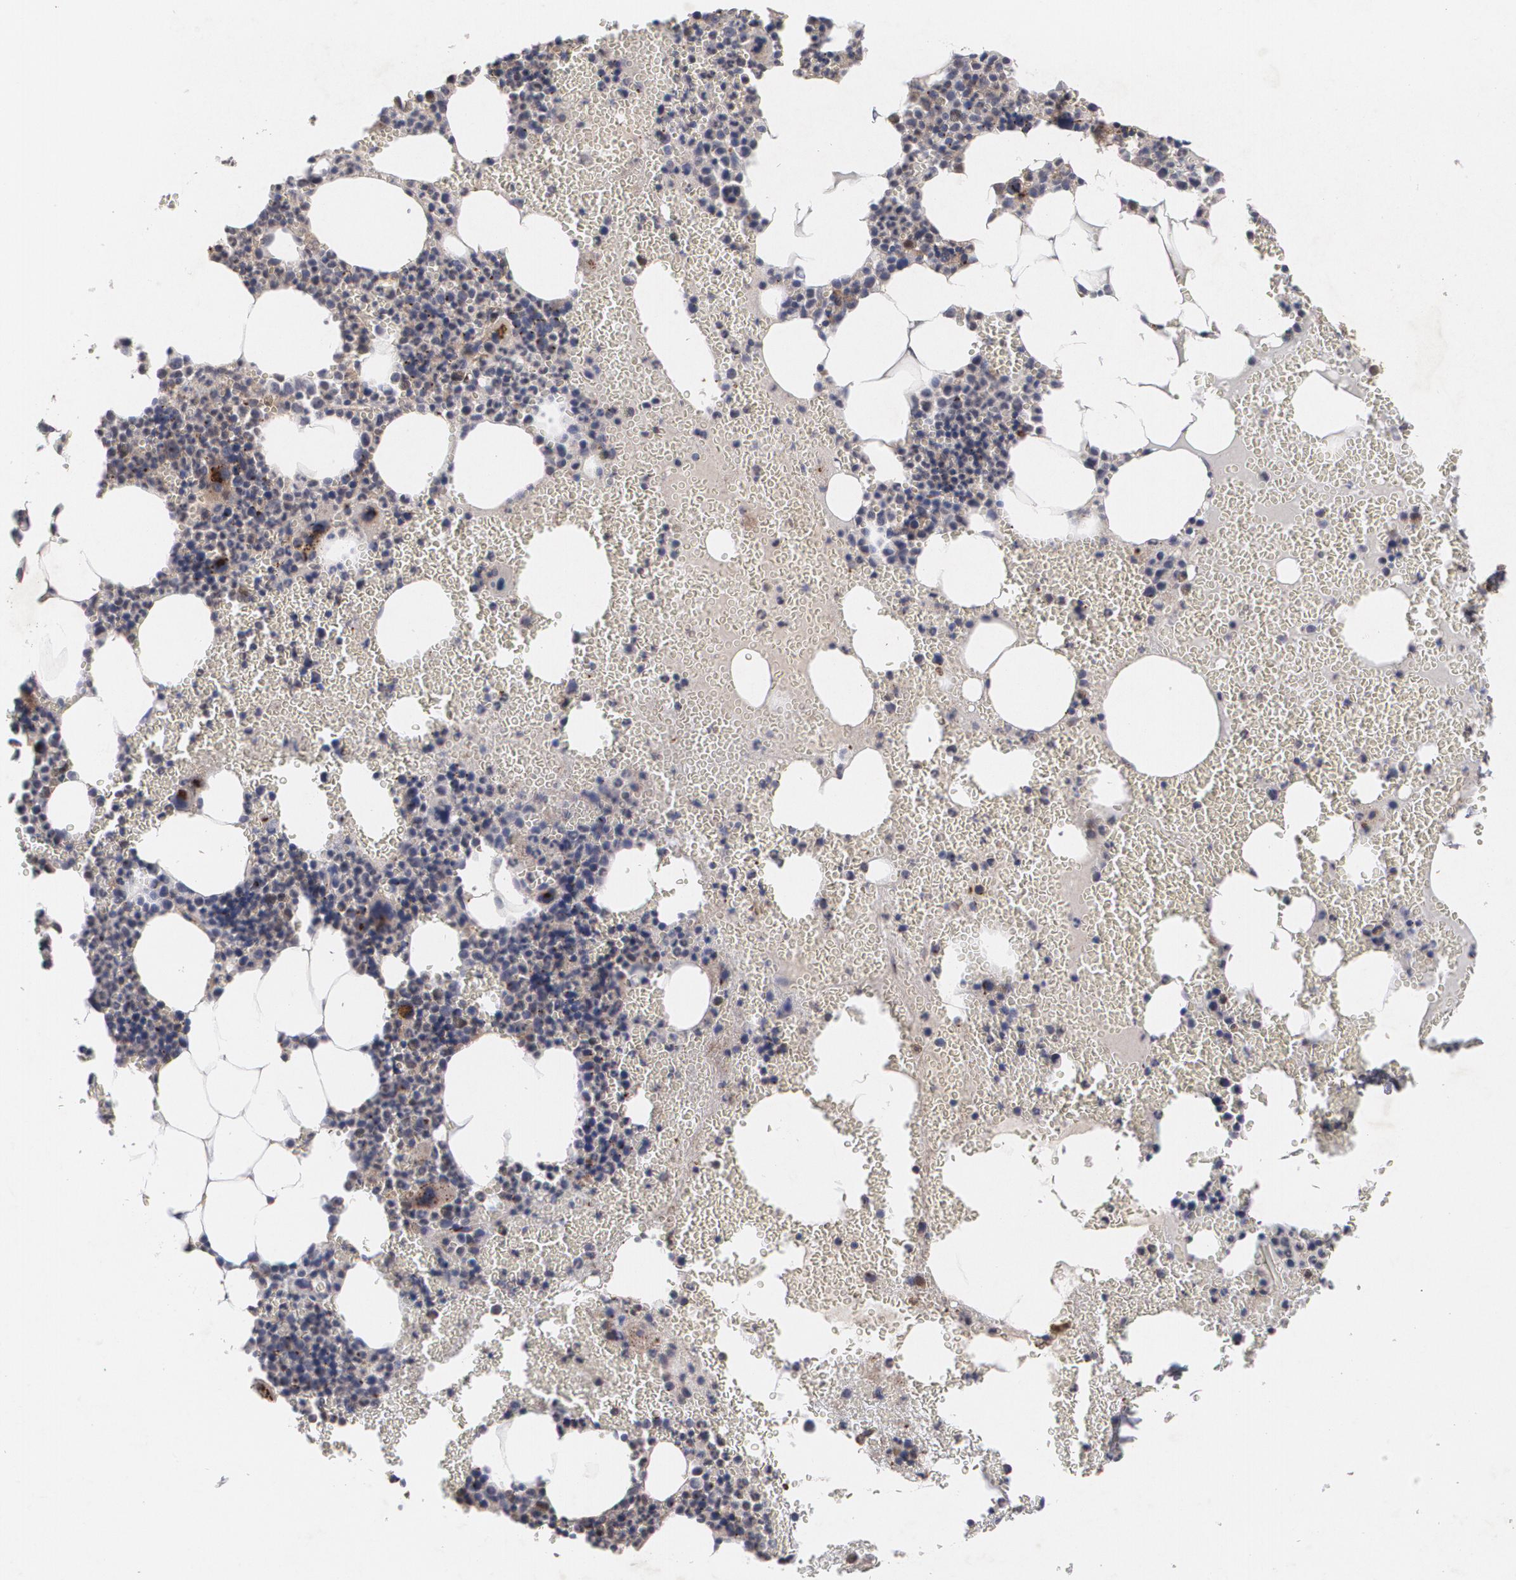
{"staining": {"intensity": "strong", "quantity": "<25%", "location": "cytoplasmic/membranous"}, "tissue": "bone marrow", "cell_type": "Hematopoietic cells", "image_type": "normal", "snomed": [{"axis": "morphology", "description": "Normal tissue, NOS"}, {"axis": "topography", "description": "Bone marrow"}], "caption": "Immunohistochemical staining of normal bone marrow exhibits <25% levels of strong cytoplasmic/membranous protein staining in about <25% of hematopoietic cells.", "gene": "HTT", "patient": {"sex": "male", "age": 82}}